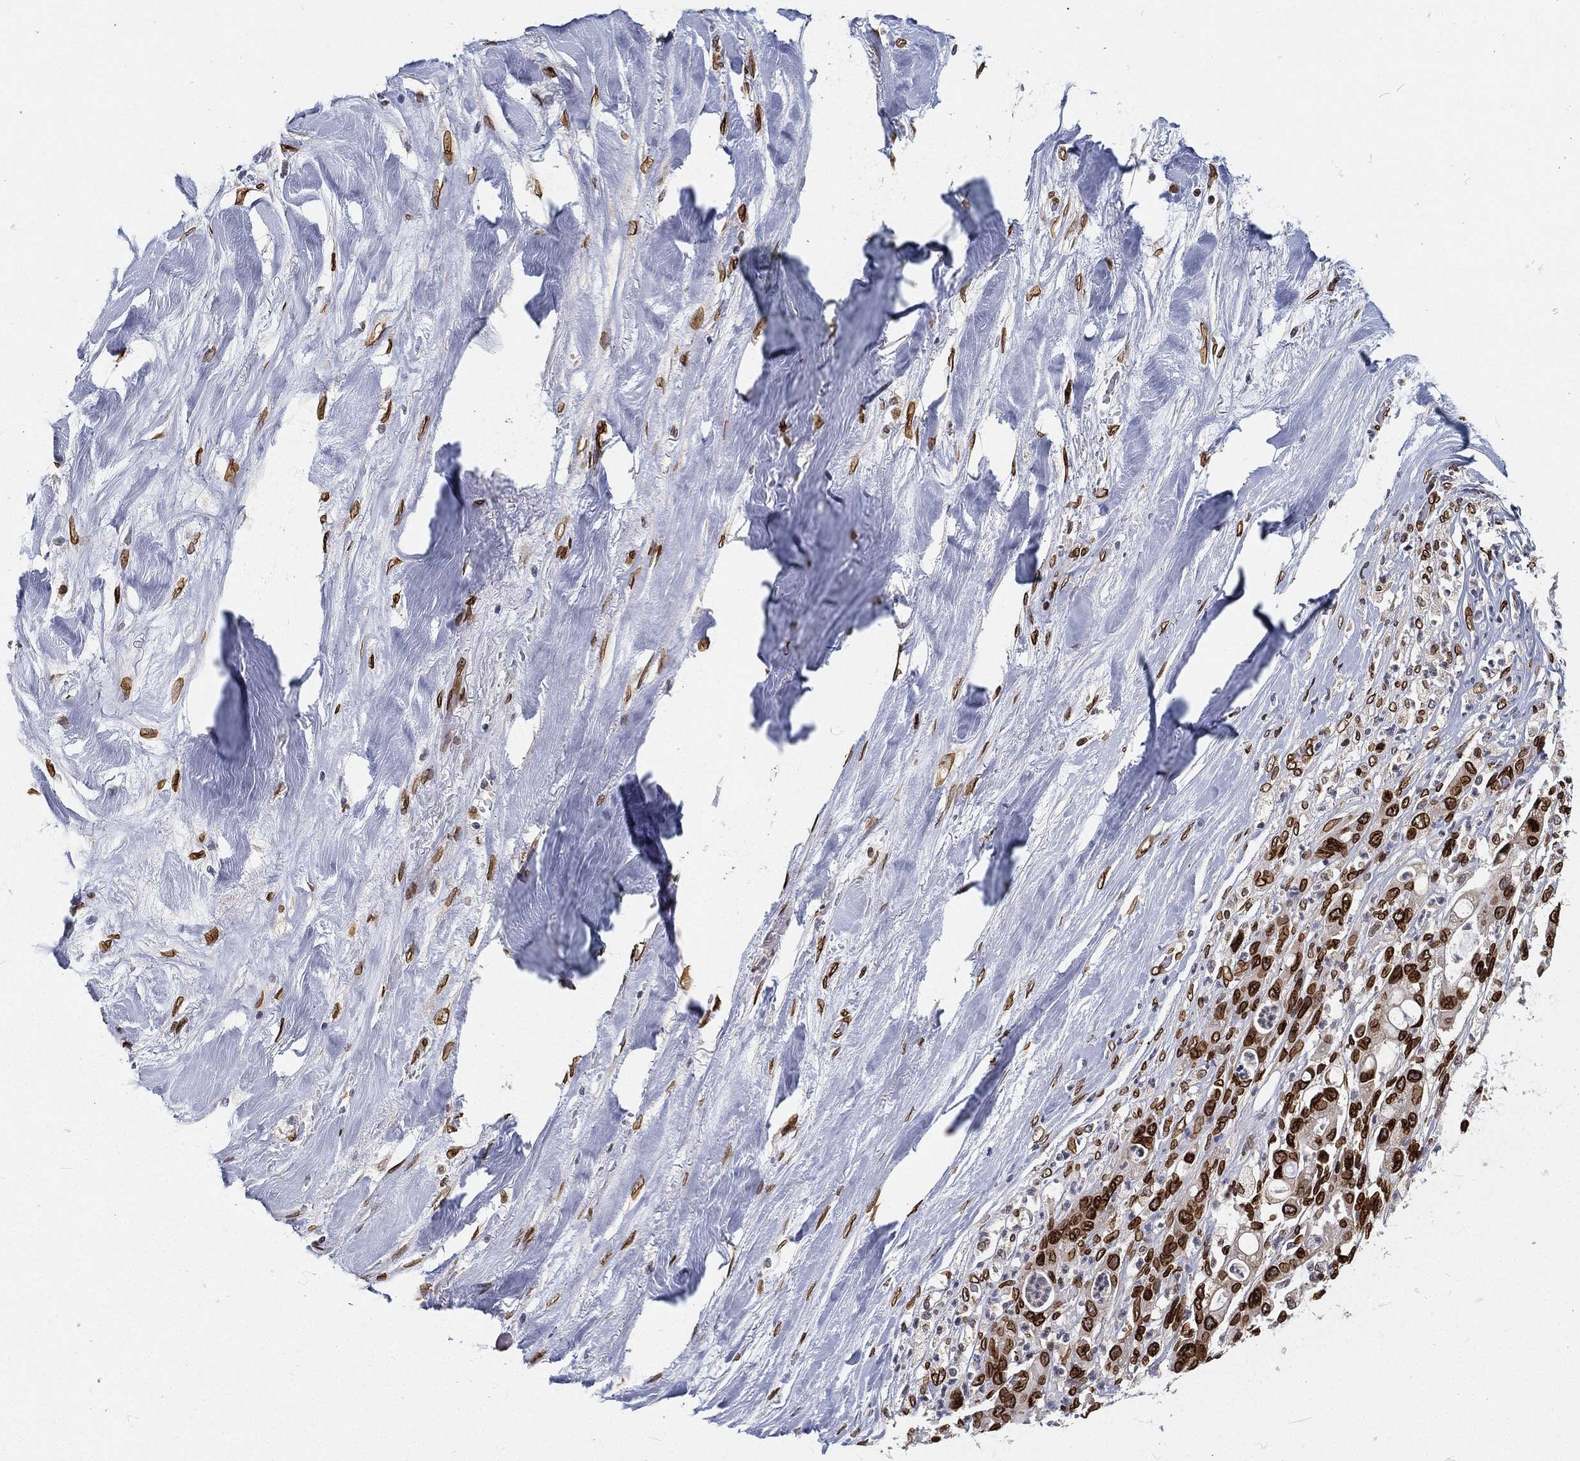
{"staining": {"intensity": "strong", "quantity": ">75%", "location": "cytoplasmic/membranous,nuclear"}, "tissue": "liver cancer", "cell_type": "Tumor cells", "image_type": "cancer", "snomed": [{"axis": "morphology", "description": "Cholangiocarcinoma"}, {"axis": "topography", "description": "Liver"}], "caption": "This photomicrograph demonstrates immunohistochemistry (IHC) staining of human liver cholangiocarcinoma, with high strong cytoplasmic/membranous and nuclear expression in approximately >75% of tumor cells.", "gene": "PALB2", "patient": {"sex": "female", "age": 54}}